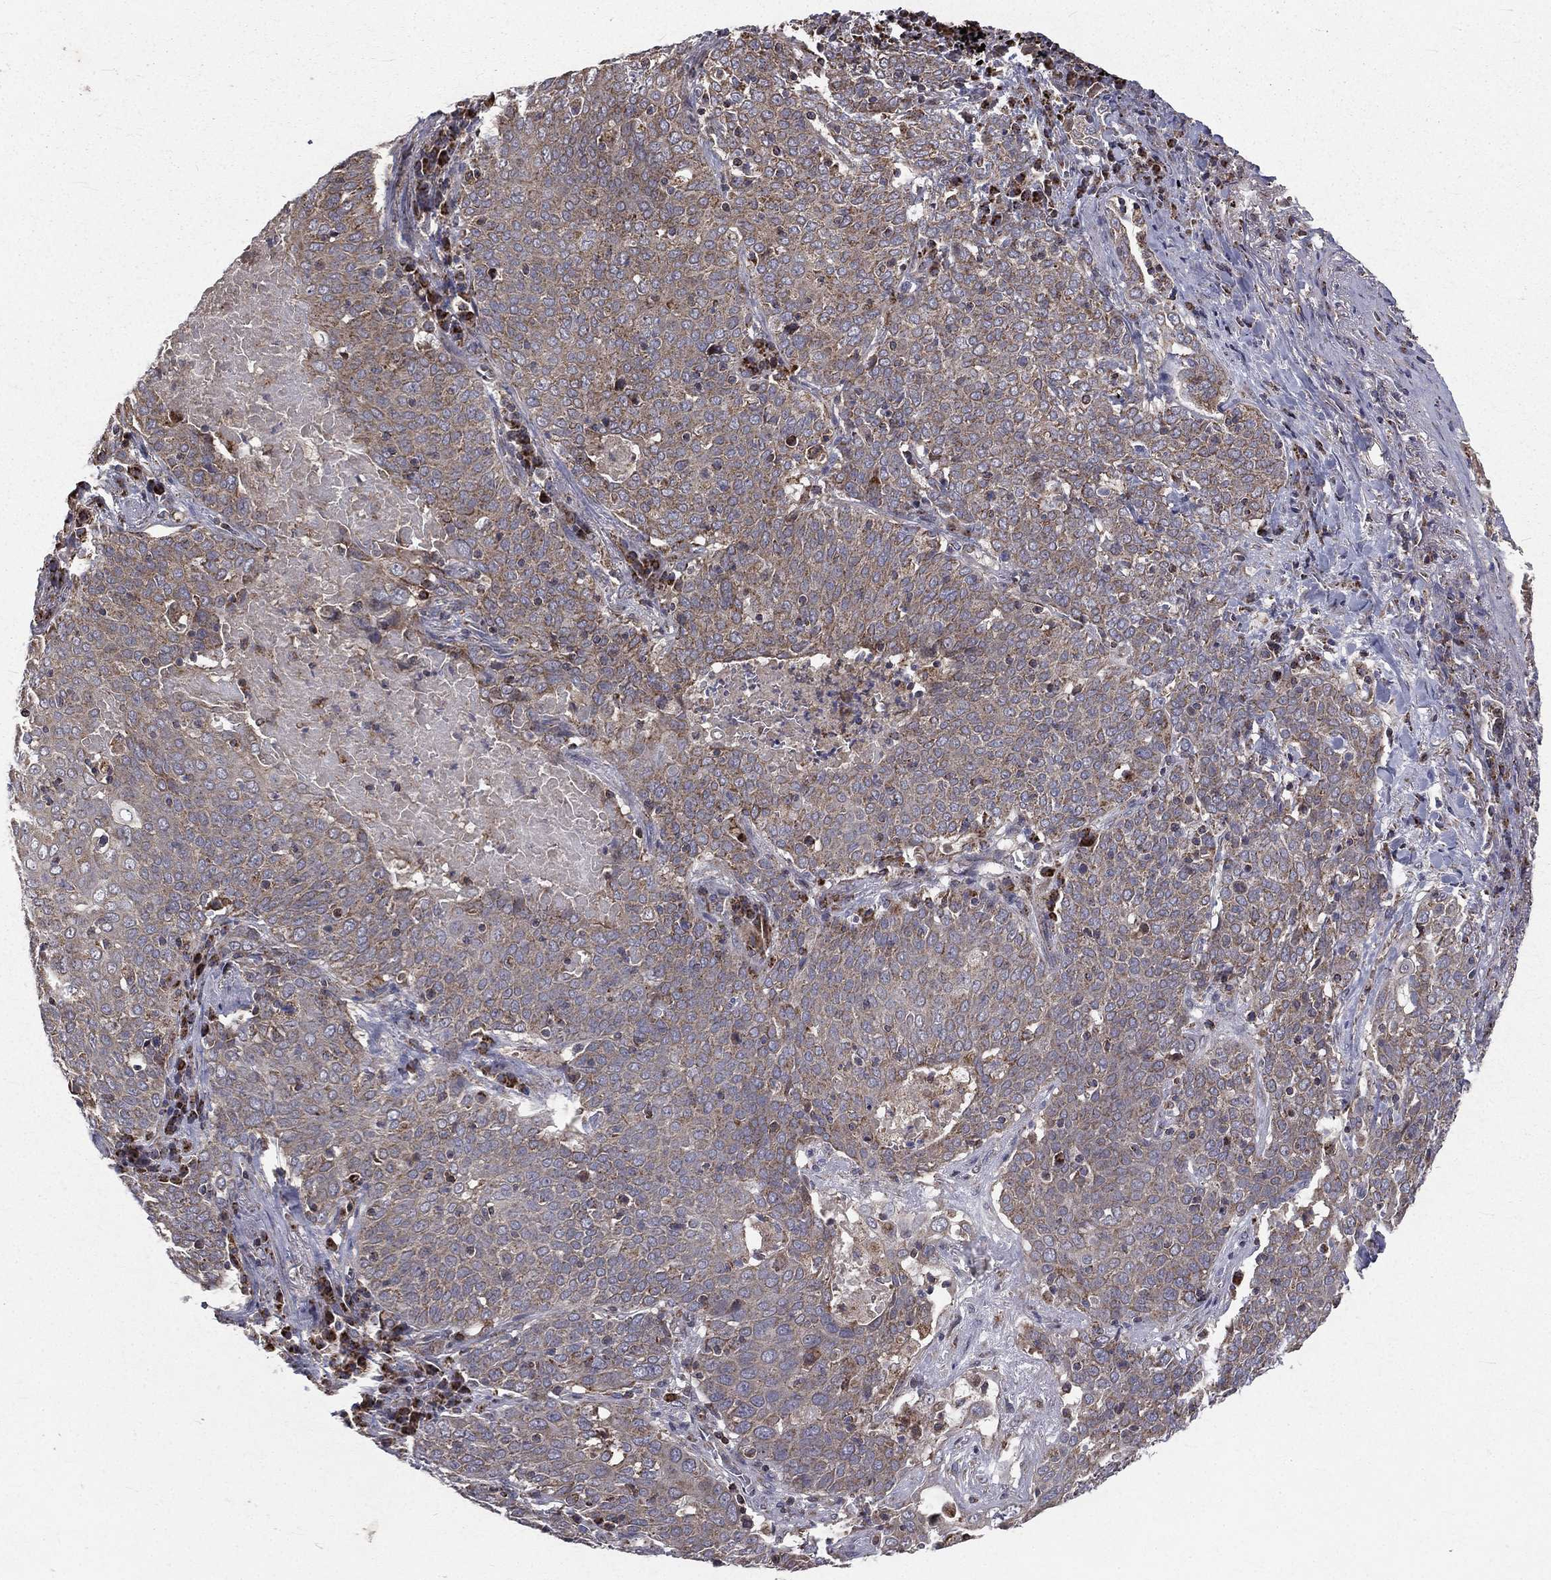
{"staining": {"intensity": "negative", "quantity": "none", "location": "none"}, "tissue": "lung cancer", "cell_type": "Tumor cells", "image_type": "cancer", "snomed": [{"axis": "morphology", "description": "Squamous cell carcinoma, NOS"}, {"axis": "topography", "description": "Lung"}], "caption": "An immunohistochemistry (IHC) photomicrograph of lung cancer is shown. There is no staining in tumor cells of lung cancer. (Brightfield microscopy of DAB IHC at high magnification).", "gene": "GPD1", "patient": {"sex": "male", "age": 82}}